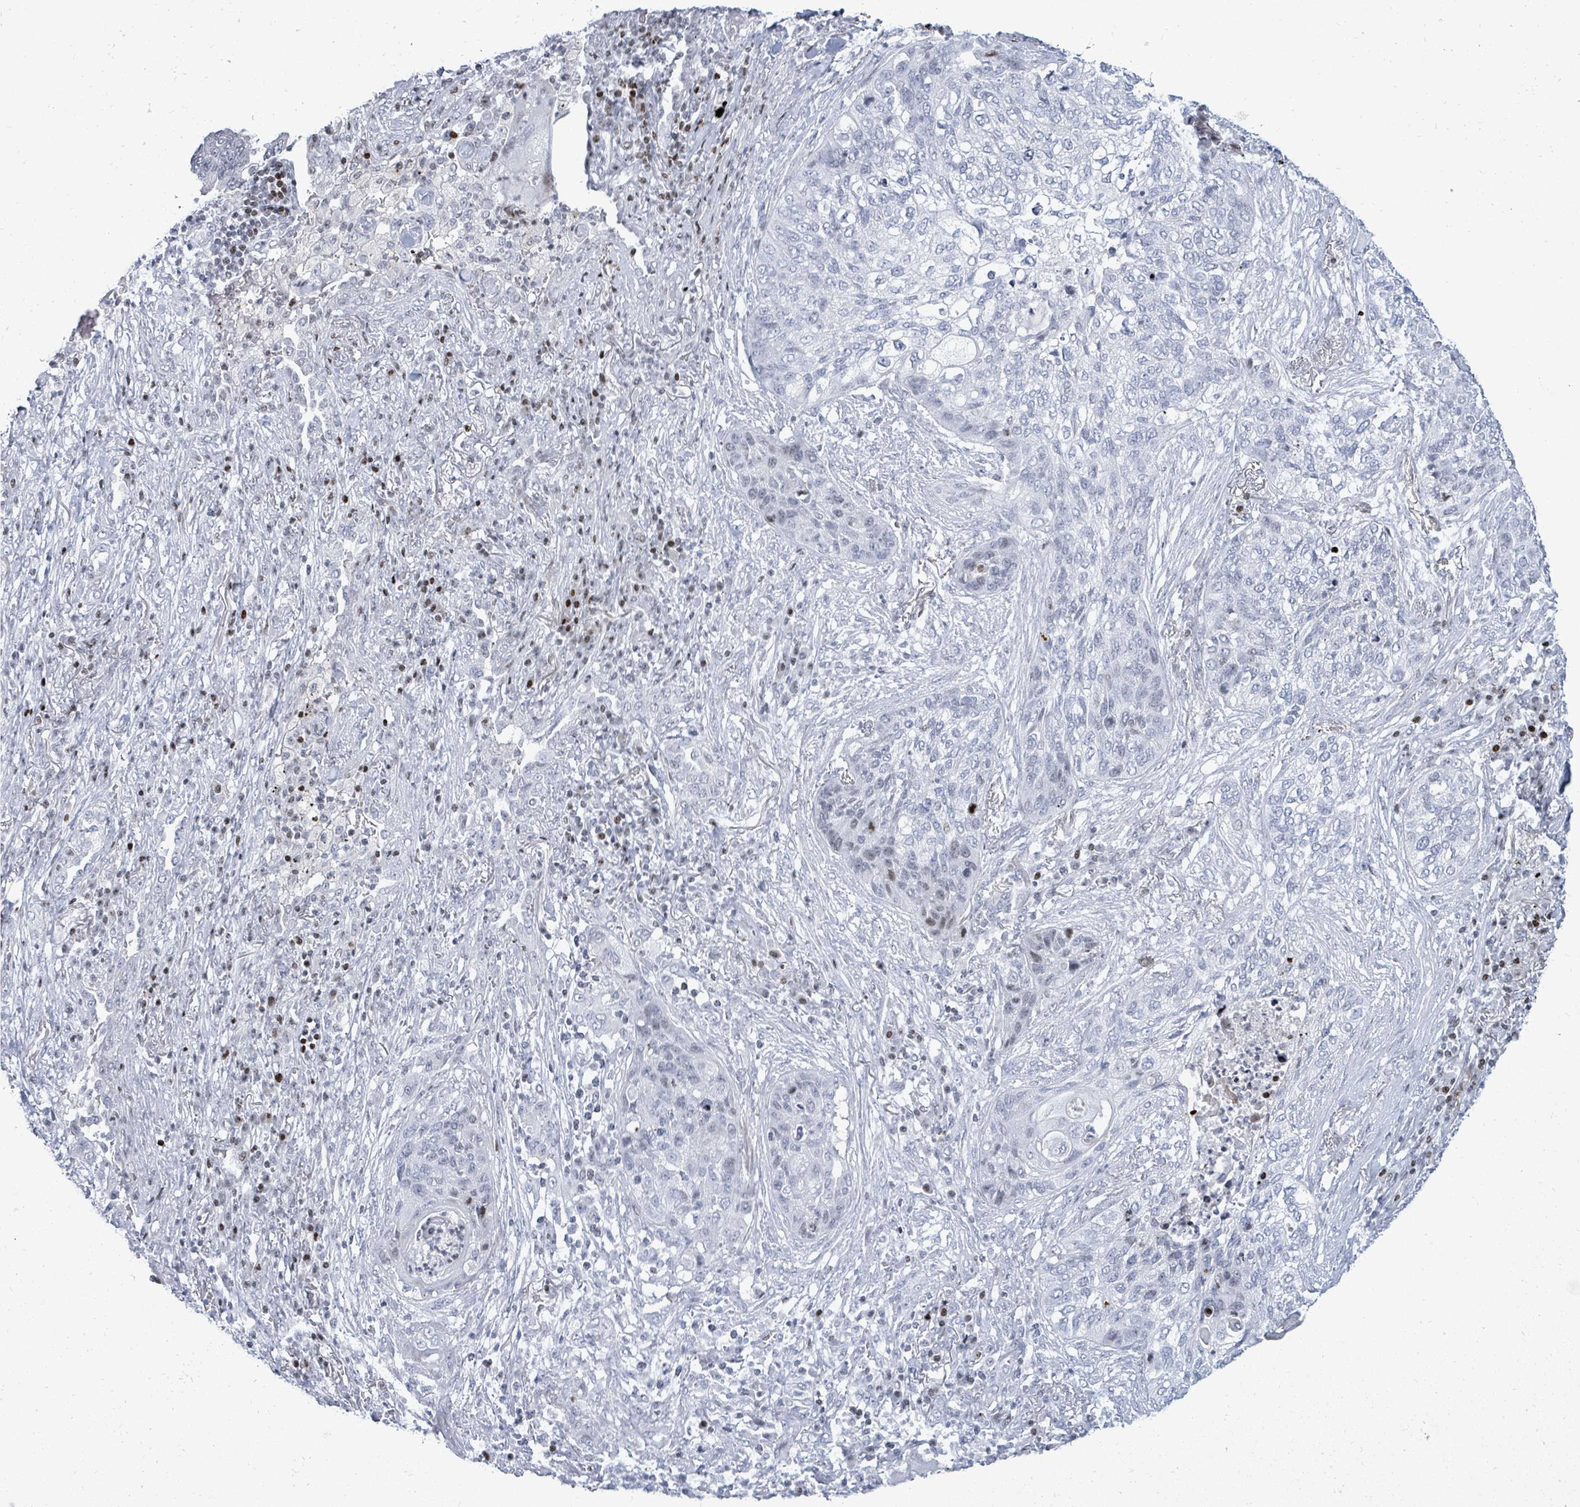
{"staining": {"intensity": "negative", "quantity": "none", "location": "none"}, "tissue": "lung cancer", "cell_type": "Tumor cells", "image_type": "cancer", "snomed": [{"axis": "morphology", "description": "Squamous cell carcinoma, NOS"}, {"axis": "topography", "description": "Lung"}], "caption": "Immunohistochemistry of squamous cell carcinoma (lung) displays no expression in tumor cells. The staining is performed using DAB (3,3'-diaminobenzidine) brown chromogen with nuclei counter-stained in using hematoxylin.", "gene": "MALL", "patient": {"sex": "female", "age": 63}}